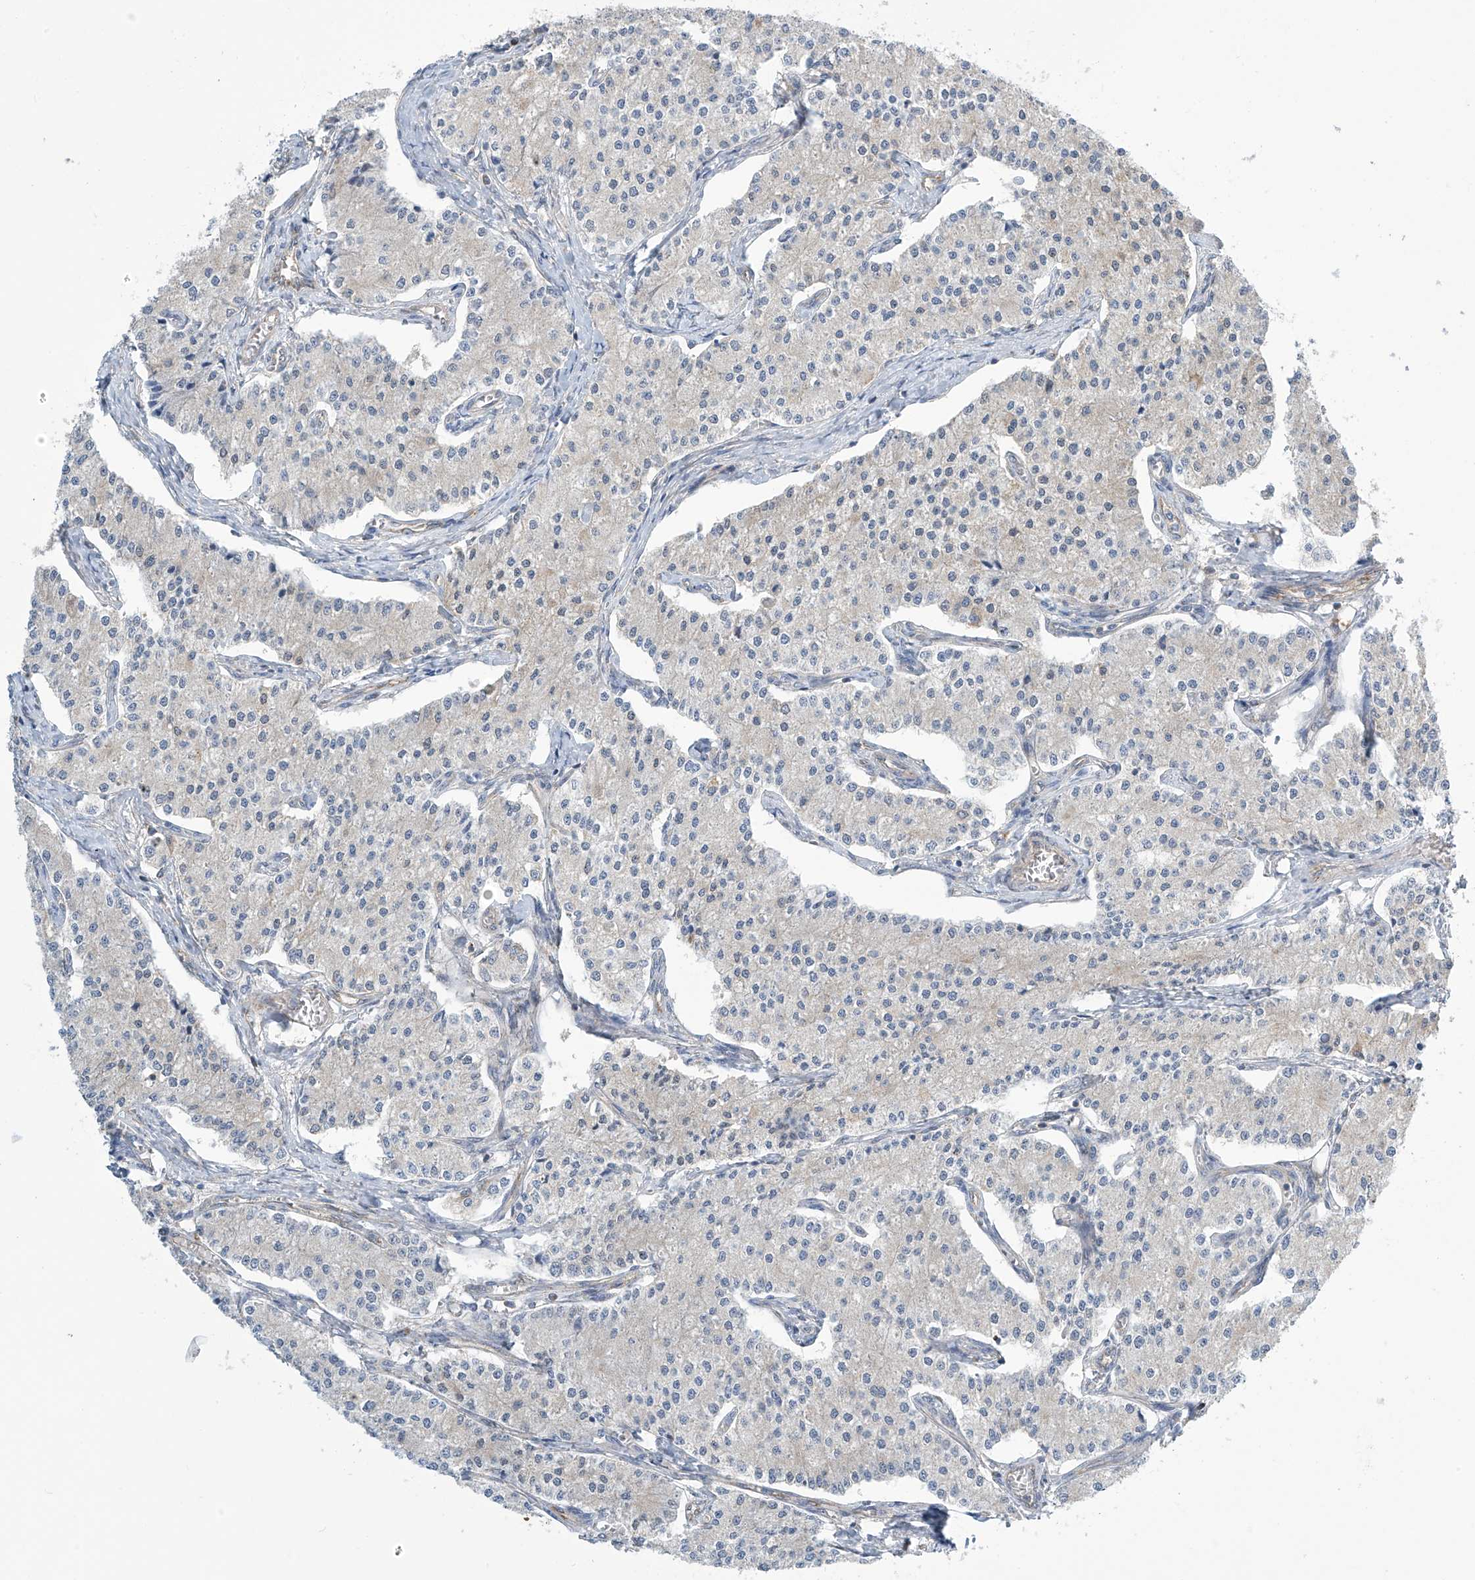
{"staining": {"intensity": "negative", "quantity": "none", "location": "none"}, "tissue": "carcinoid", "cell_type": "Tumor cells", "image_type": "cancer", "snomed": [{"axis": "morphology", "description": "Carcinoid, malignant, NOS"}, {"axis": "topography", "description": "Colon"}], "caption": "A high-resolution micrograph shows immunohistochemistry staining of malignant carcinoid, which reveals no significant staining in tumor cells.", "gene": "IBA57", "patient": {"sex": "female", "age": 52}}